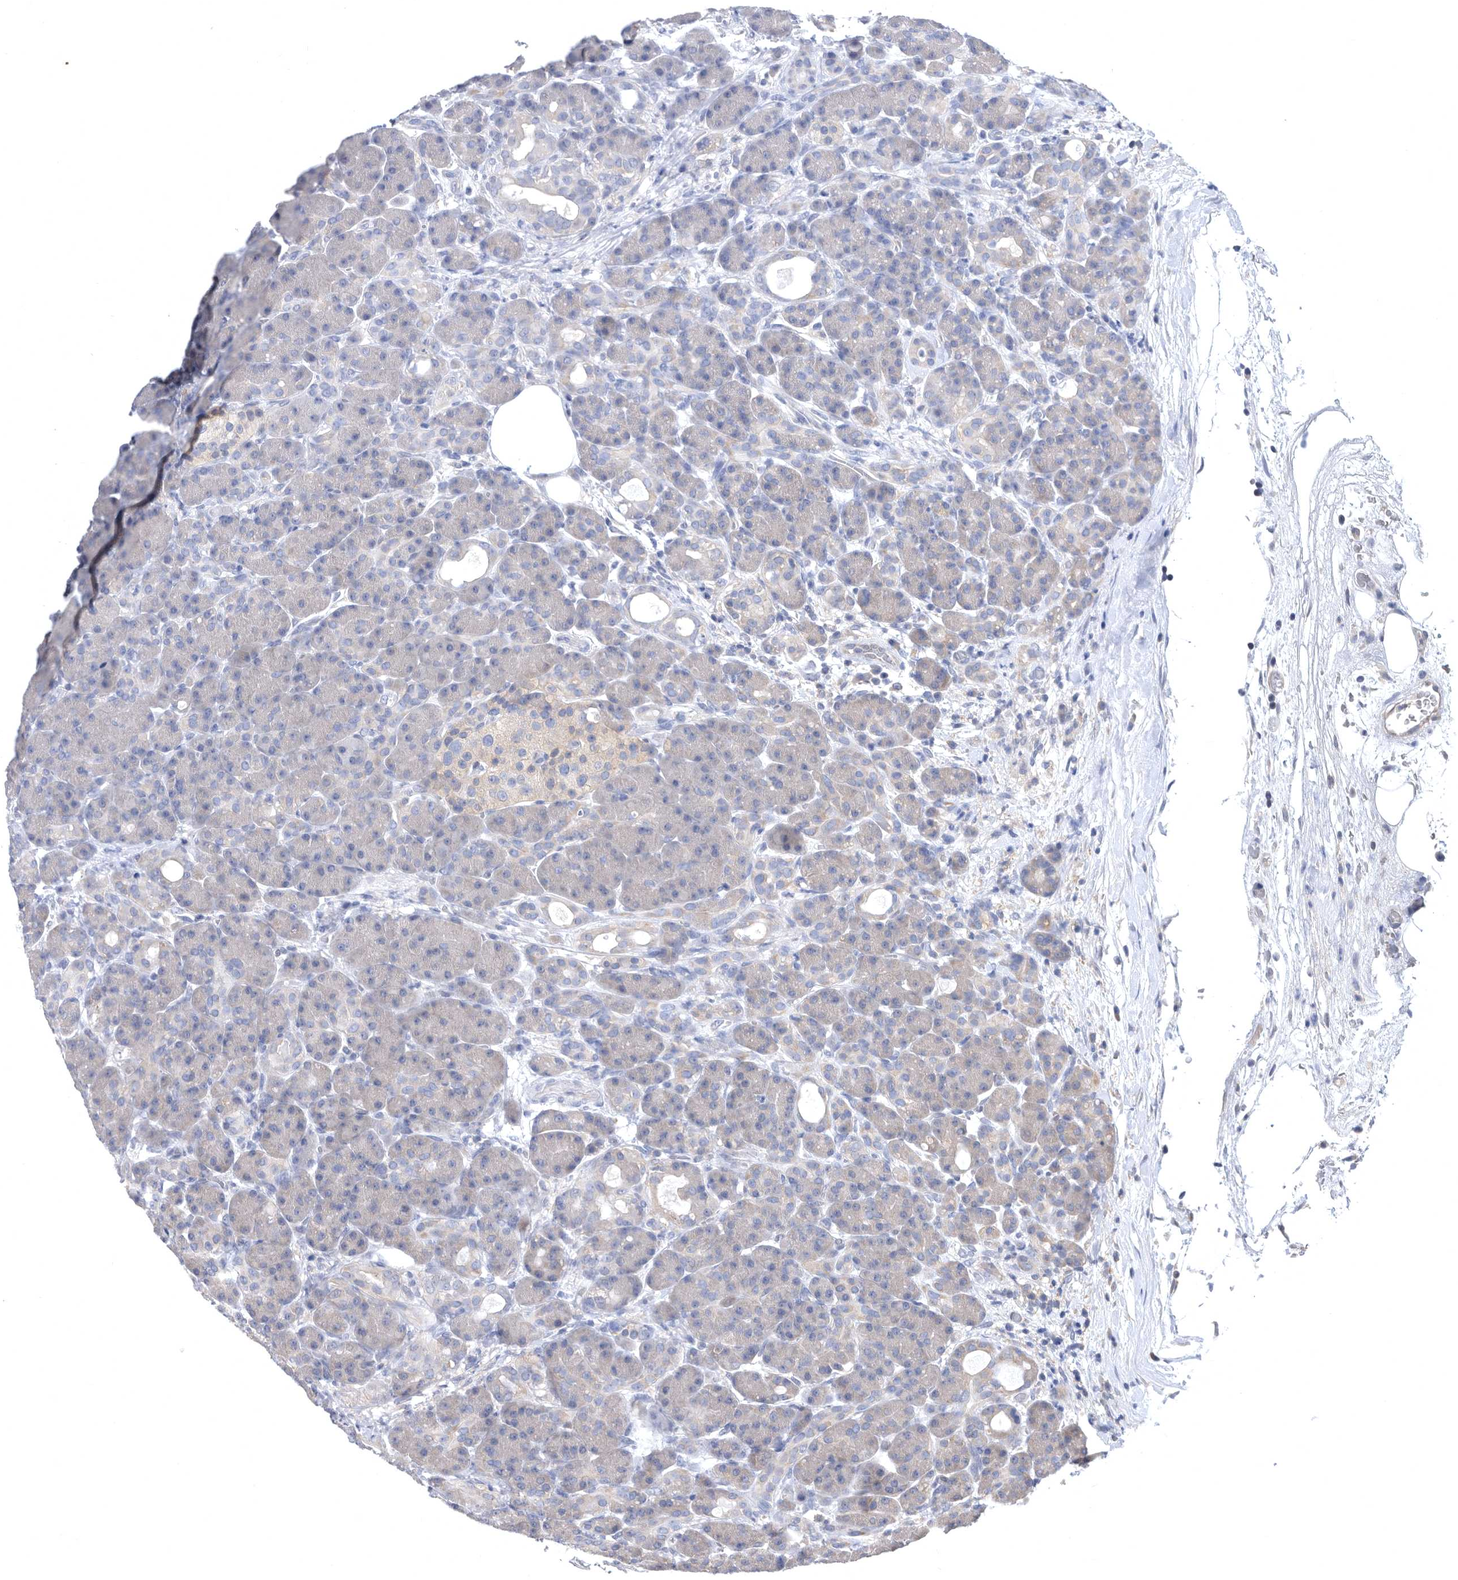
{"staining": {"intensity": "negative", "quantity": "none", "location": "none"}, "tissue": "pancreas", "cell_type": "Exocrine glandular cells", "image_type": "normal", "snomed": [{"axis": "morphology", "description": "Normal tissue, NOS"}, {"axis": "topography", "description": "Pancreas"}], "caption": "This is an immunohistochemistry (IHC) micrograph of normal pancreas. There is no expression in exocrine glandular cells.", "gene": "CCT4", "patient": {"sex": "male", "age": 63}}